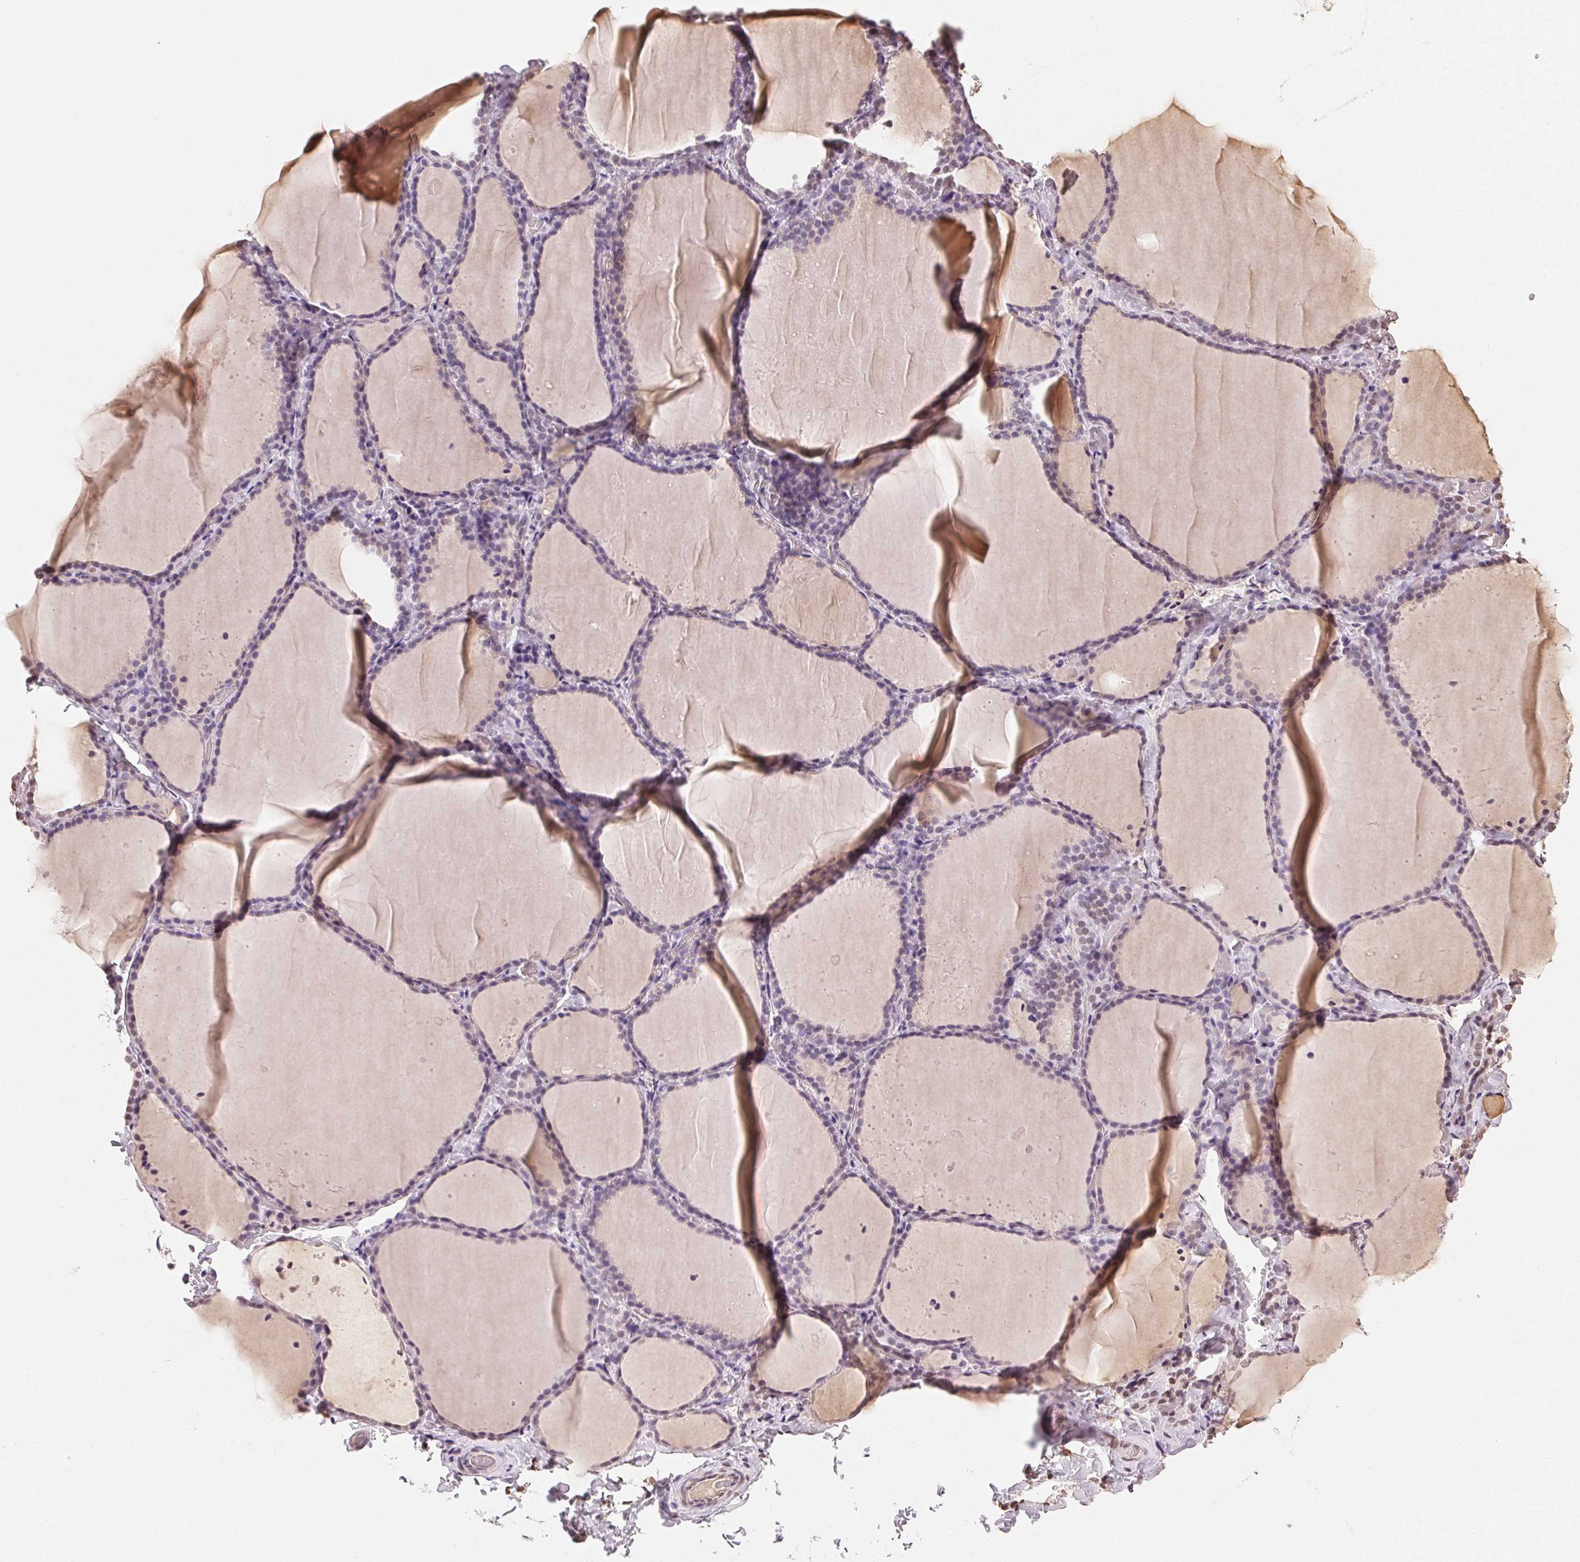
{"staining": {"intensity": "weak", "quantity": "25%-75%", "location": "nuclear"}, "tissue": "thyroid gland", "cell_type": "Glandular cells", "image_type": "normal", "snomed": [{"axis": "morphology", "description": "Normal tissue, NOS"}, {"axis": "topography", "description": "Thyroid gland"}], "caption": "Immunohistochemistry (IHC) micrograph of normal thyroid gland stained for a protein (brown), which shows low levels of weak nuclear staining in approximately 25%-75% of glandular cells.", "gene": "TBP", "patient": {"sex": "female", "age": 22}}